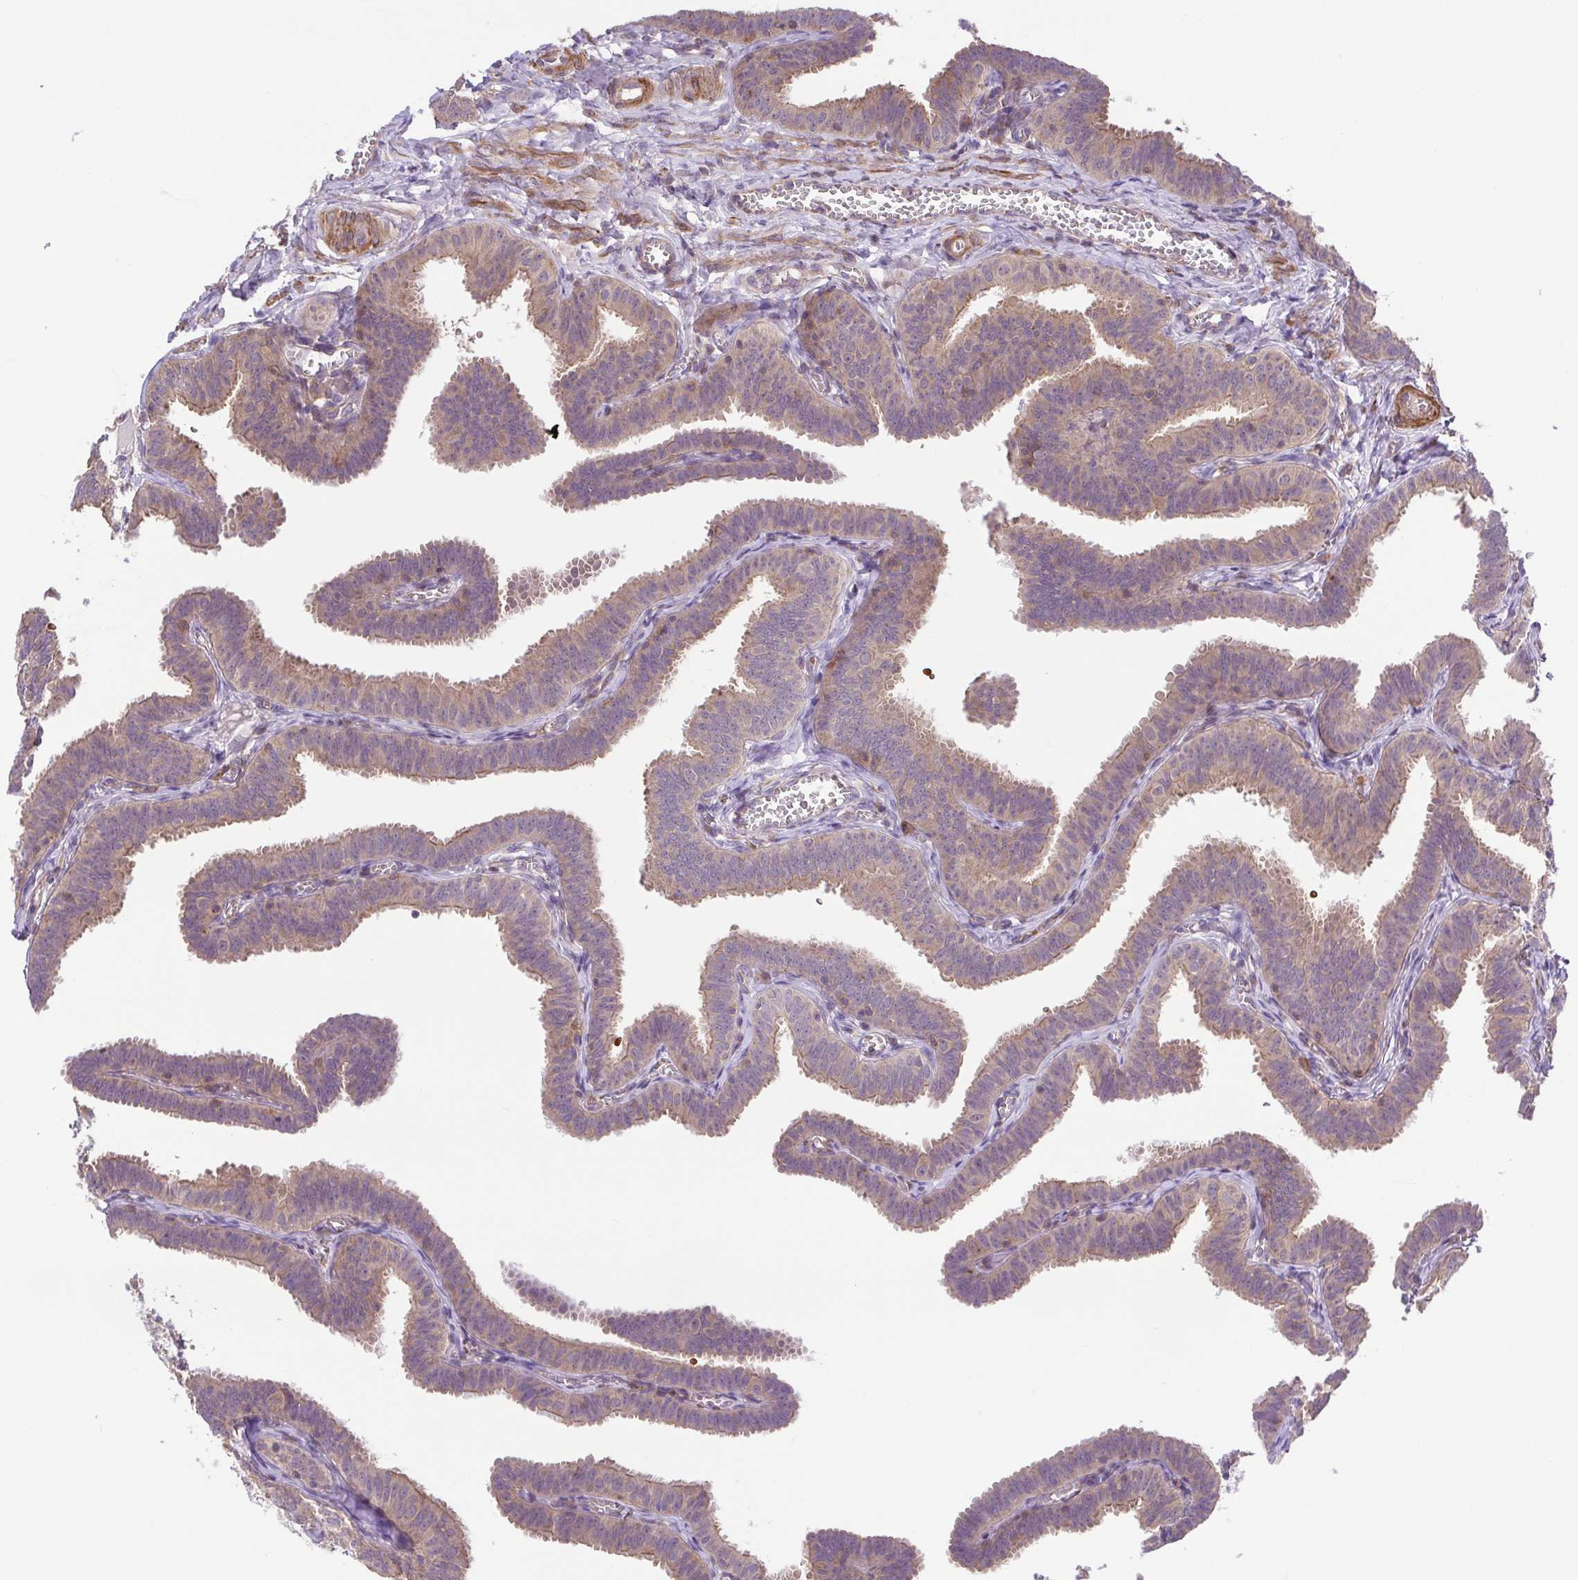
{"staining": {"intensity": "weak", "quantity": ">75%", "location": "cytoplasmic/membranous"}, "tissue": "fallopian tube", "cell_type": "Glandular cells", "image_type": "normal", "snomed": [{"axis": "morphology", "description": "Normal tissue, NOS"}, {"axis": "topography", "description": "Fallopian tube"}], "caption": "IHC histopathology image of normal fallopian tube: human fallopian tube stained using IHC displays low levels of weak protein expression localized specifically in the cytoplasmic/membranous of glandular cells, appearing as a cytoplasmic/membranous brown color.", "gene": "IDE", "patient": {"sex": "female", "age": 25}}